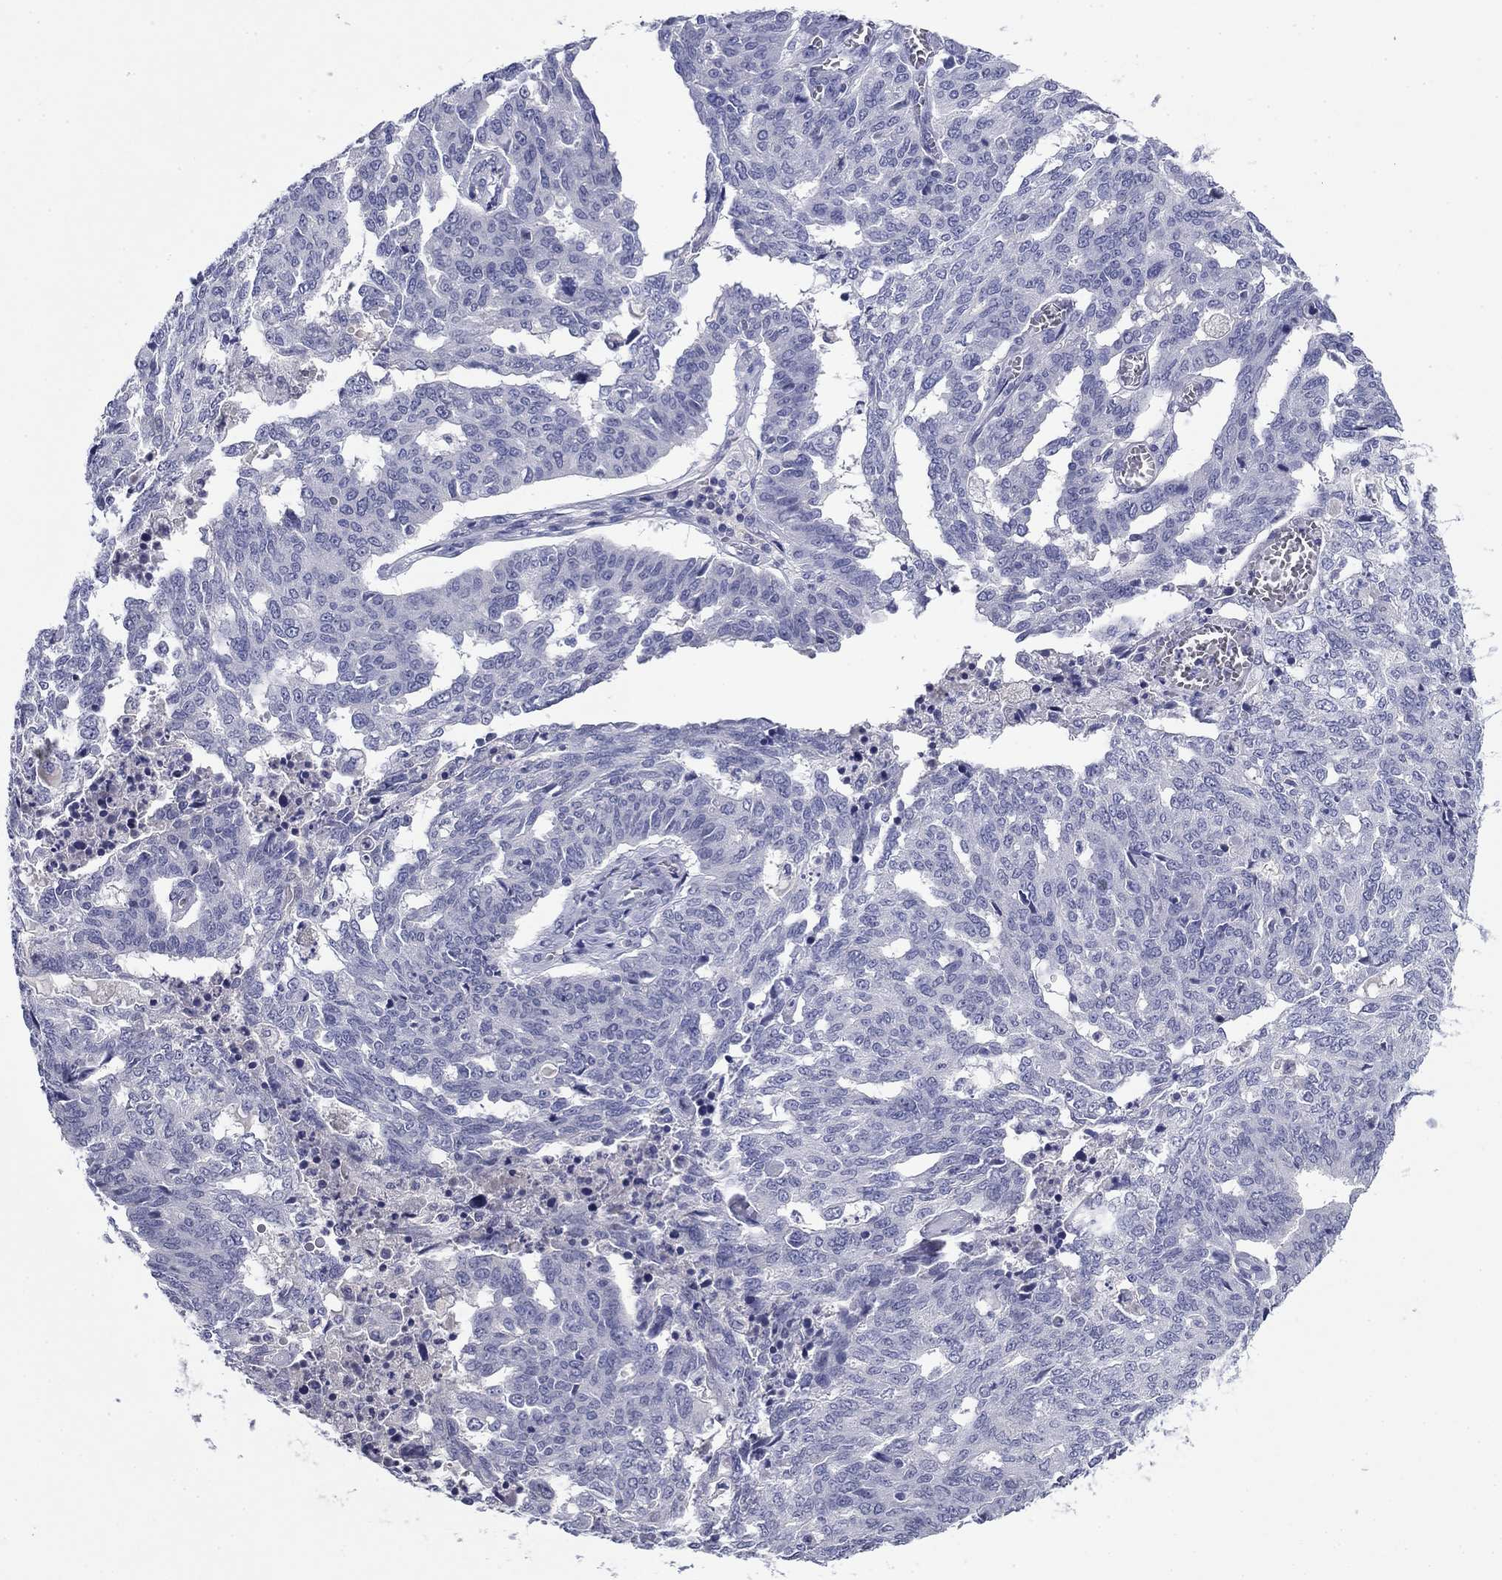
{"staining": {"intensity": "negative", "quantity": "none", "location": "none"}, "tissue": "ovarian cancer", "cell_type": "Tumor cells", "image_type": "cancer", "snomed": [{"axis": "morphology", "description": "Cystadenocarcinoma, serous, NOS"}, {"axis": "topography", "description": "Ovary"}], "caption": "An image of serous cystadenocarcinoma (ovarian) stained for a protein reveals no brown staining in tumor cells.", "gene": "ABCC2", "patient": {"sex": "female", "age": 67}}